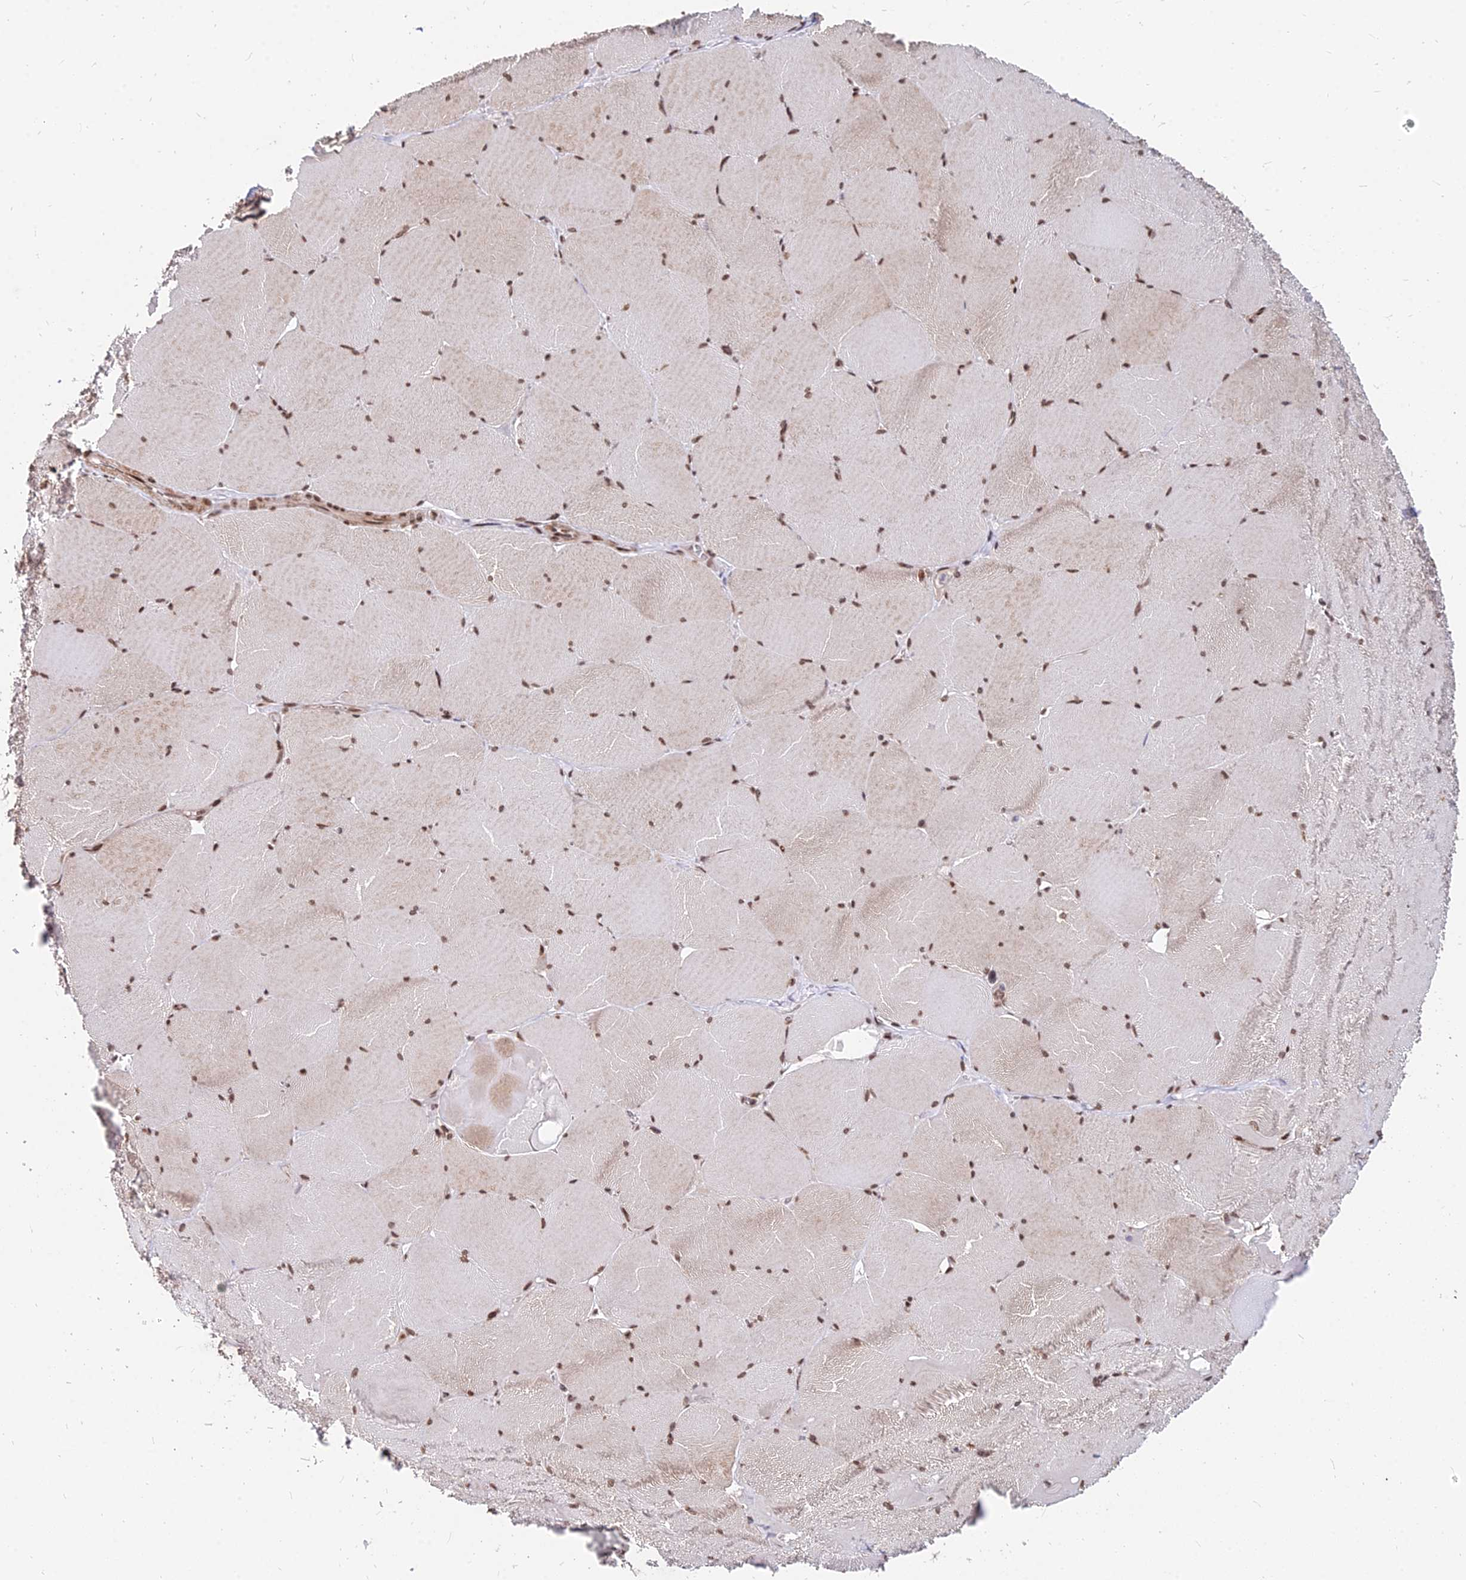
{"staining": {"intensity": "moderate", "quantity": ">75%", "location": "cytoplasmic/membranous,nuclear"}, "tissue": "skeletal muscle", "cell_type": "Myocytes", "image_type": "normal", "snomed": [{"axis": "morphology", "description": "Normal tissue, NOS"}, {"axis": "topography", "description": "Skeletal muscle"}, {"axis": "topography", "description": "Head-Neck"}], "caption": "Brown immunohistochemical staining in normal human skeletal muscle displays moderate cytoplasmic/membranous,nuclear positivity in about >75% of myocytes. The staining was performed using DAB, with brown indicating positive protein expression. Nuclei are stained blue with hematoxylin.", "gene": "ZBED4", "patient": {"sex": "male", "age": 66}}